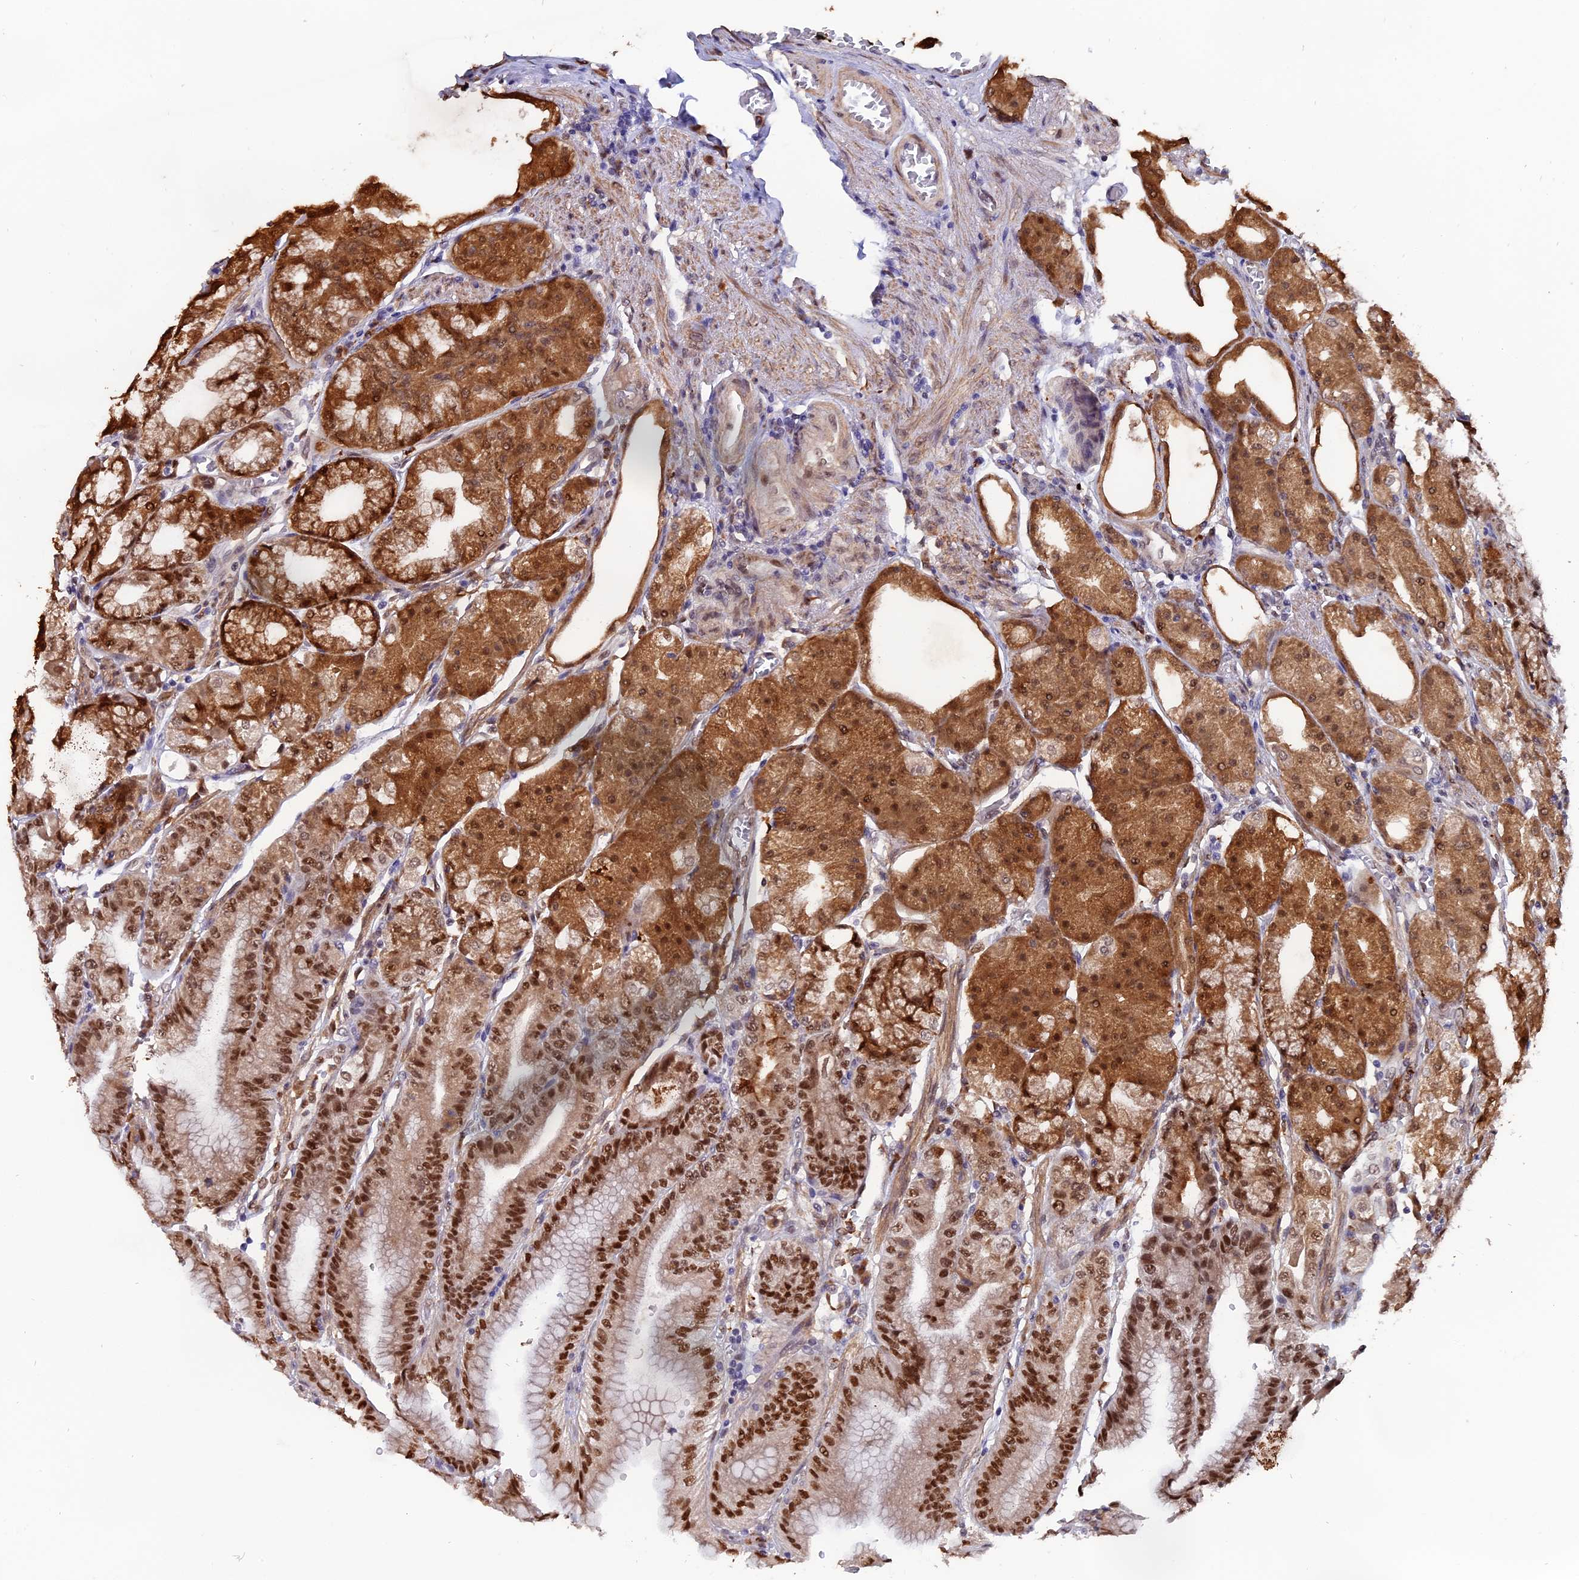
{"staining": {"intensity": "strong", "quantity": ">75%", "location": "cytoplasmic/membranous,nuclear"}, "tissue": "stomach", "cell_type": "Glandular cells", "image_type": "normal", "snomed": [{"axis": "morphology", "description": "Normal tissue, NOS"}, {"axis": "topography", "description": "Stomach, lower"}], "caption": "High-power microscopy captured an IHC image of normal stomach, revealing strong cytoplasmic/membranous,nuclear expression in about >75% of glandular cells.", "gene": "FAM118B", "patient": {"sex": "male", "age": 71}}